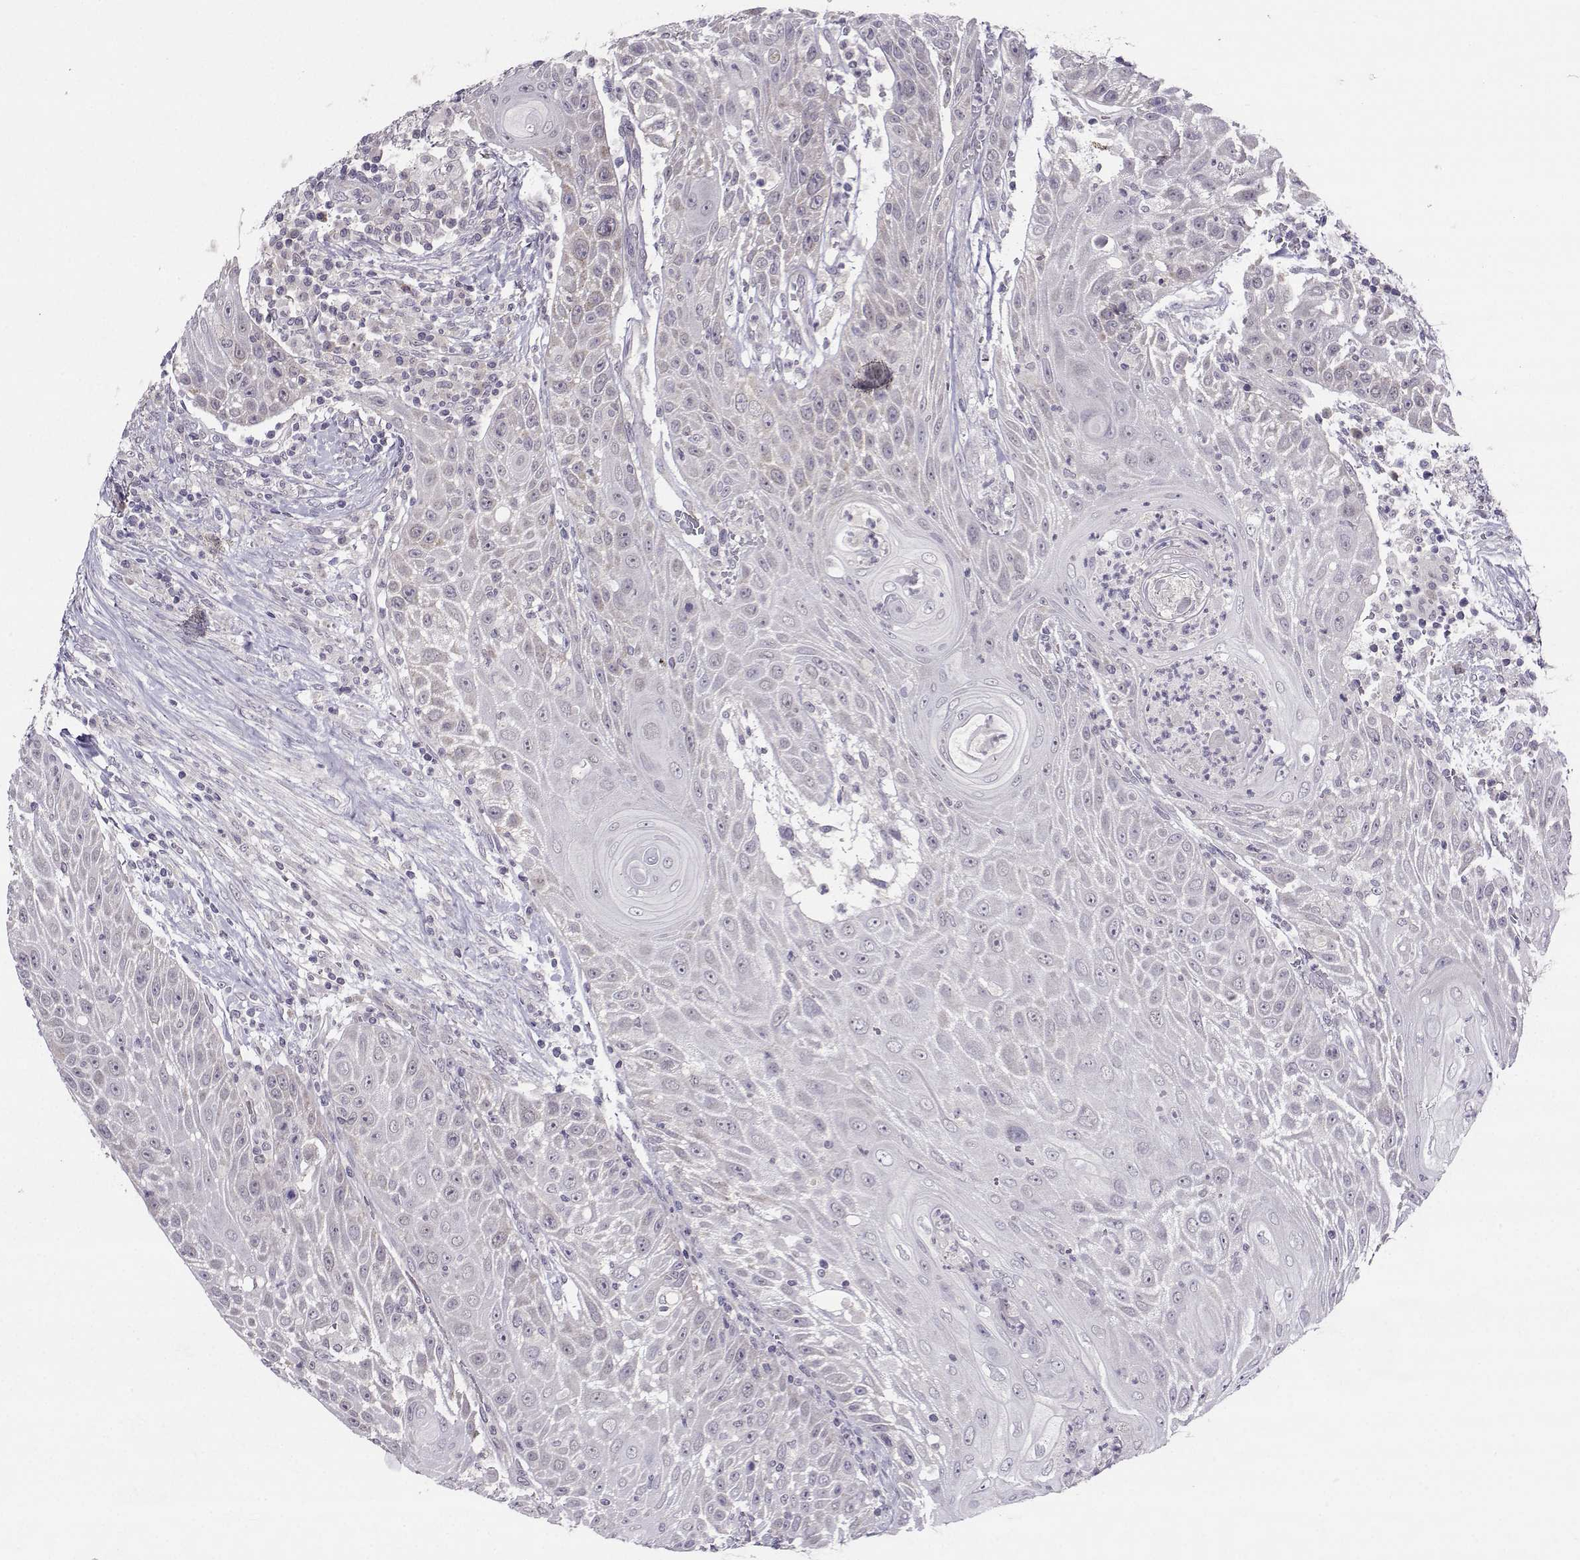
{"staining": {"intensity": "negative", "quantity": "none", "location": "none"}, "tissue": "head and neck cancer", "cell_type": "Tumor cells", "image_type": "cancer", "snomed": [{"axis": "morphology", "description": "Squamous cell carcinoma, NOS"}, {"axis": "topography", "description": "Head-Neck"}], "caption": "Tumor cells show no significant expression in head and neck squamous cell carcinoma.", "gene": "DDX20", "patient": {"sex": "male", "age": 69}}